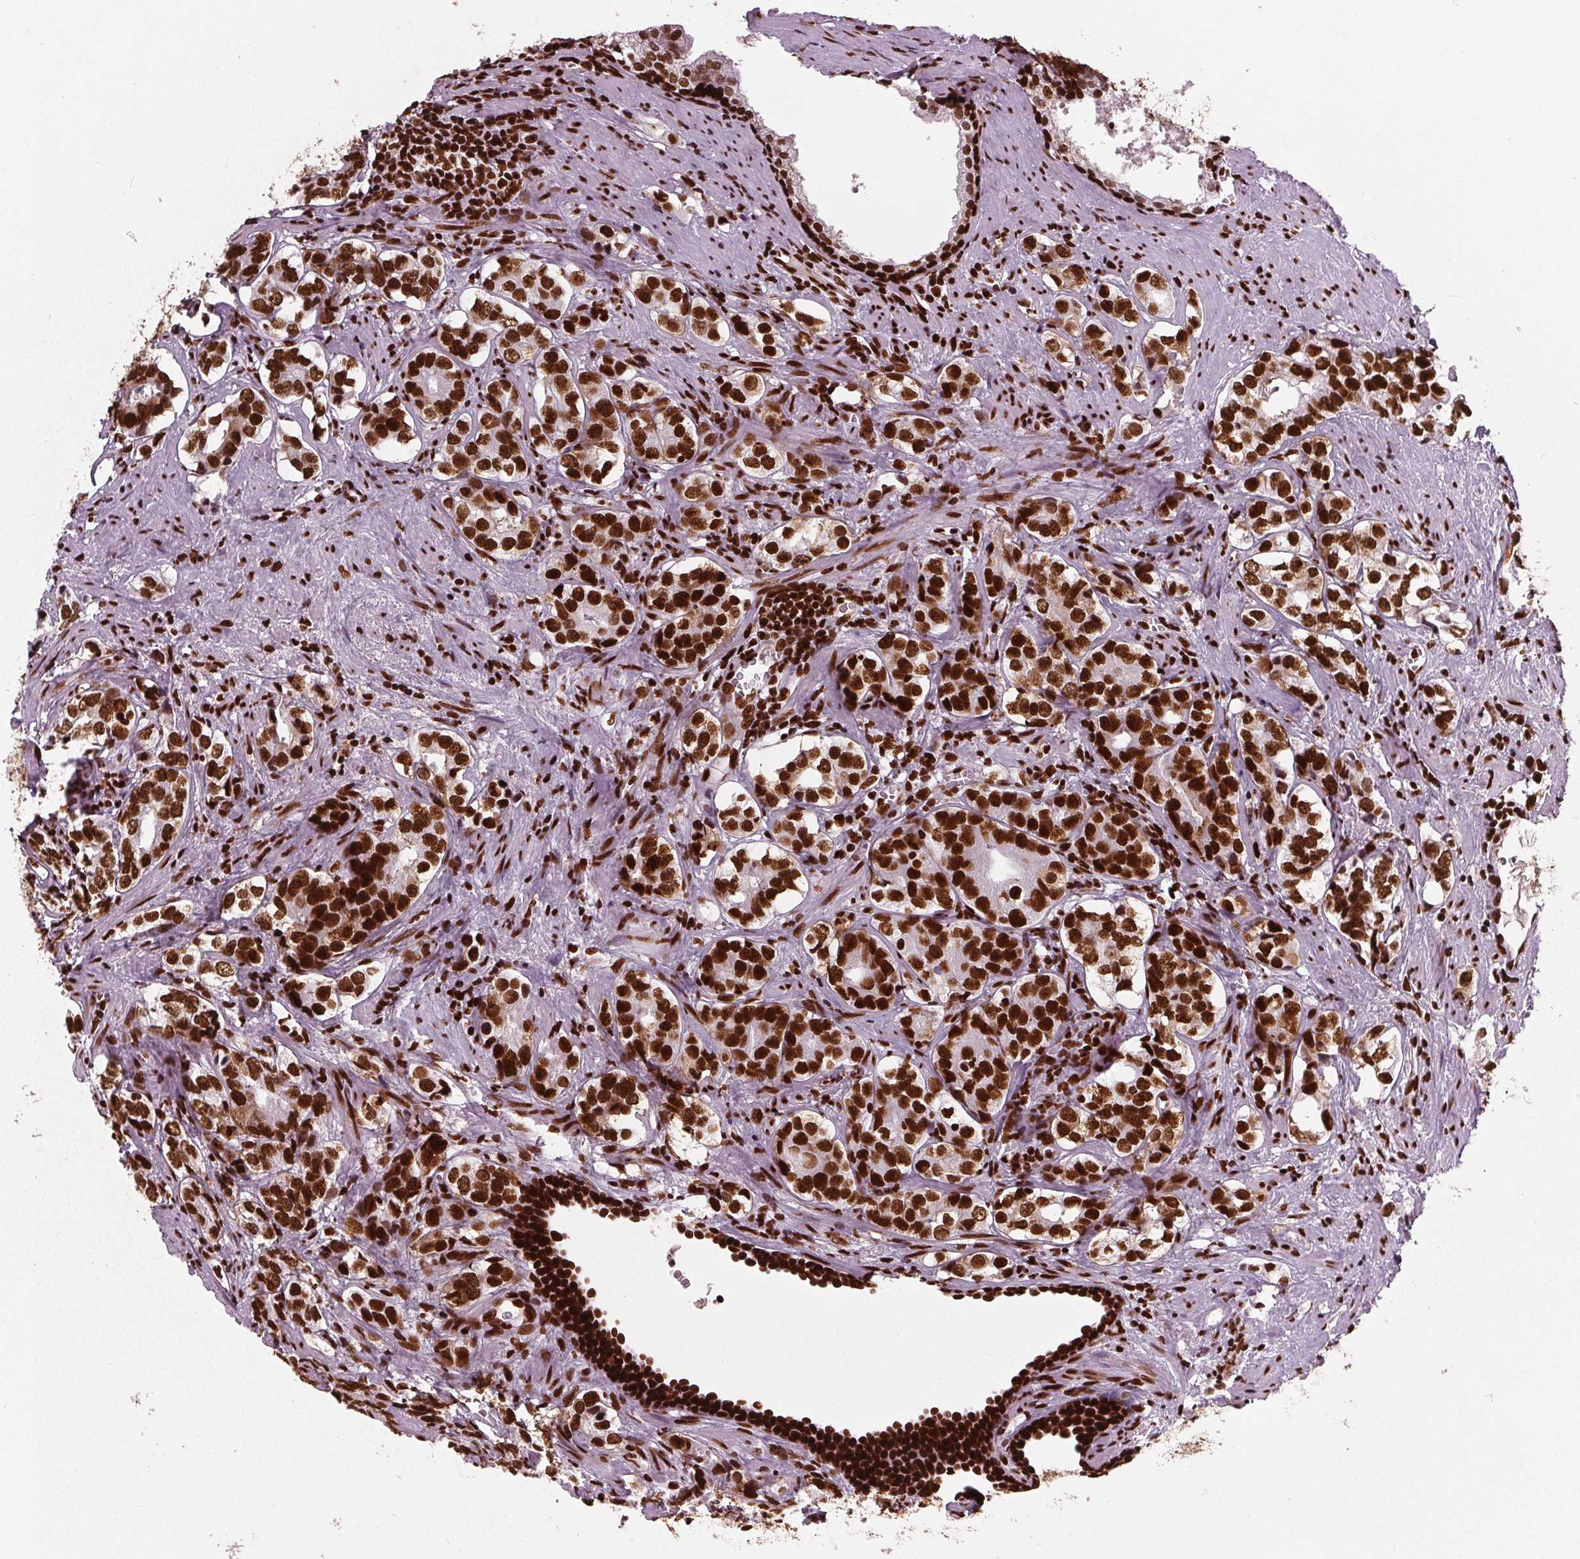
{"staining": {"intensity": "strong", "quantity": ">75%", "location": "nuclear"}, "tissue": "prostate cancer", "cell_type": "Tumor cells", "image_type": "cancer", "snomed": [{"axis": "morphology", "description": "Adenocarcinoma, NOS"}, {"axis": "topography", "description": "Prostate and seminal vesicle, NOS"}], "caption": "Immunohistochemical staining of prostate cancer shows high levels of strong nuclear protein positivity in approximately >75% of tumor cells.", "gene": "BRD4", "patient": {"sex": "male", "age": 63}}